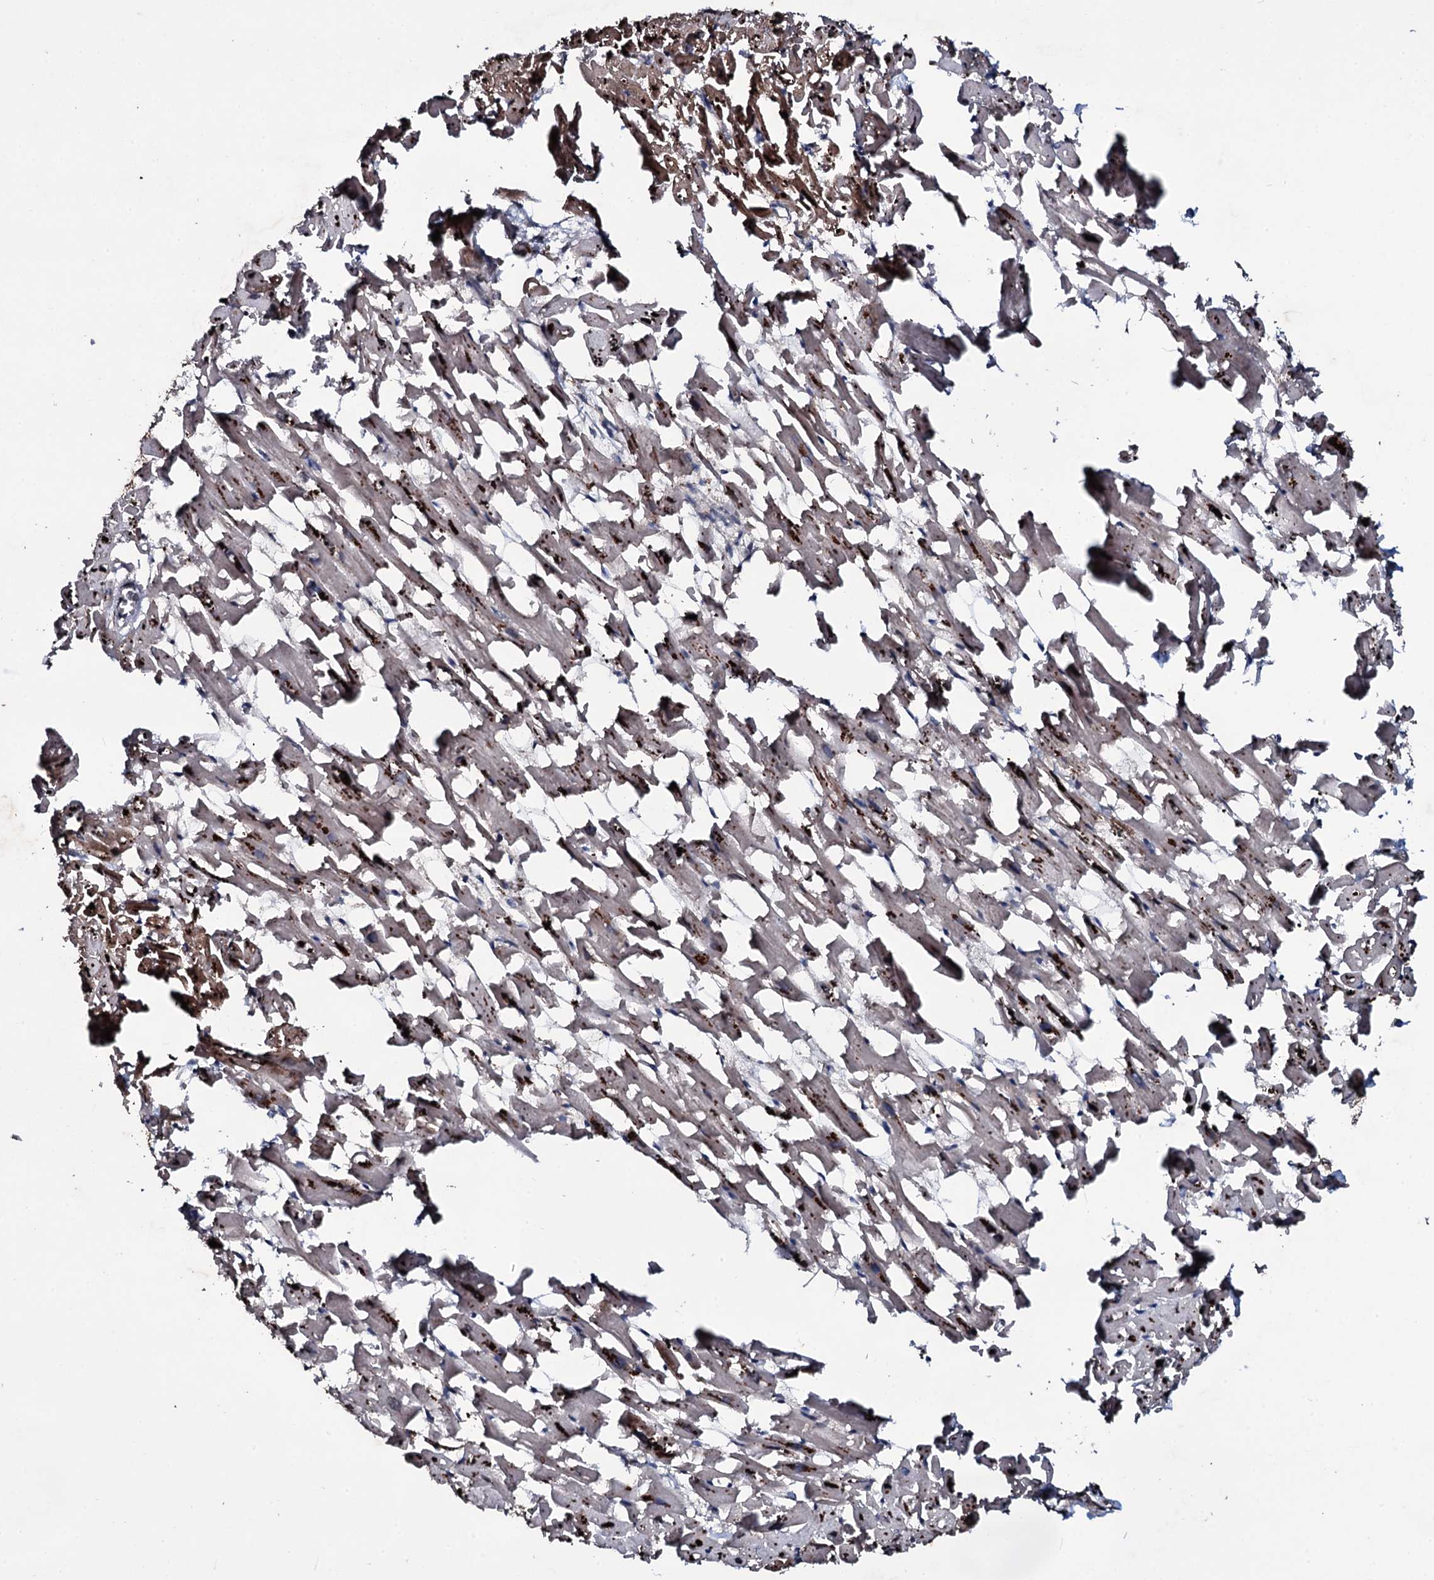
{"staining": {"intensity": "moderate", "quantity": "25%-75%", "location": "cytoplasmic/membranous"}, "tissue": "heart muscle", "cell_type": "Cardiomyocytes", "image_type": "normal", "snomed": [{"axis": "morphology", "description": "Normal tissue, NOS"}, {"axis": "topography", "description": "Heart"}], "caption": "Immunohistochemistry of benign heart muscle reveals medium levels of moderate cytoplasmic/membranous positivity in about 25%-75% of cardiomyocytes.", "gene": "MRPS31", "patient": {"sex": "female", "age": 64}}